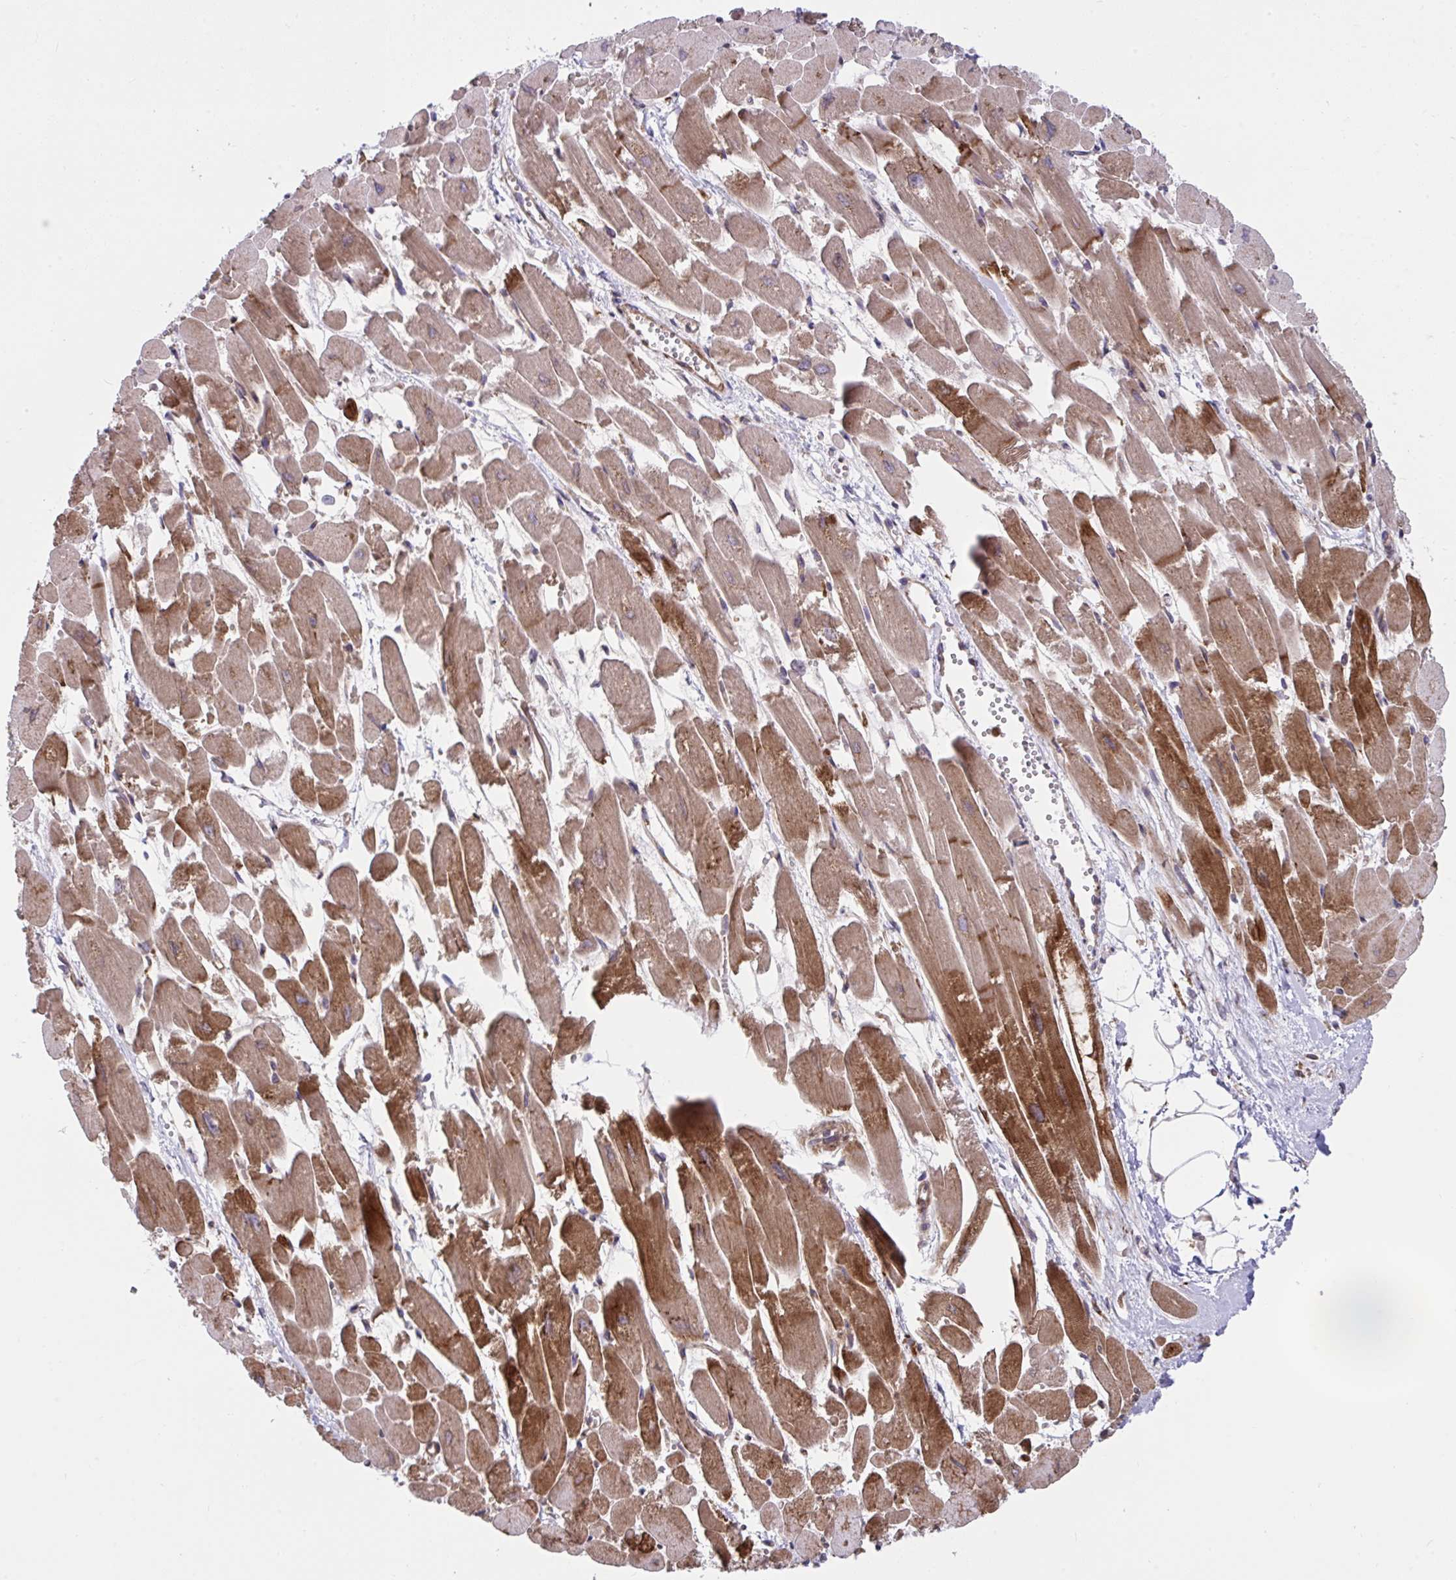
{"staining": {"intensity": "strong", "quantity": "25%-75%", "location": "cytoplasmic/membranous"}, "tissue": "heart muscle", "cell_type": "Cardiomyocytes", "image_type": "normal", "snomed": [{"axis": "morphology", "description": "Normal tissue, NOS"}, {"axis": "topography", "description": "Heart"}], "caption": "Immunohistochemistry (IHC) photomicrograph of benign heart muscle stained for a protein (brown), which demonstrates high levels of strong cytoplasmic/membranous expression in approximately 25%-75% of cardiomyocytes.", "gene": "STIM2", "patient": {"sex": "female", "age": 52}}